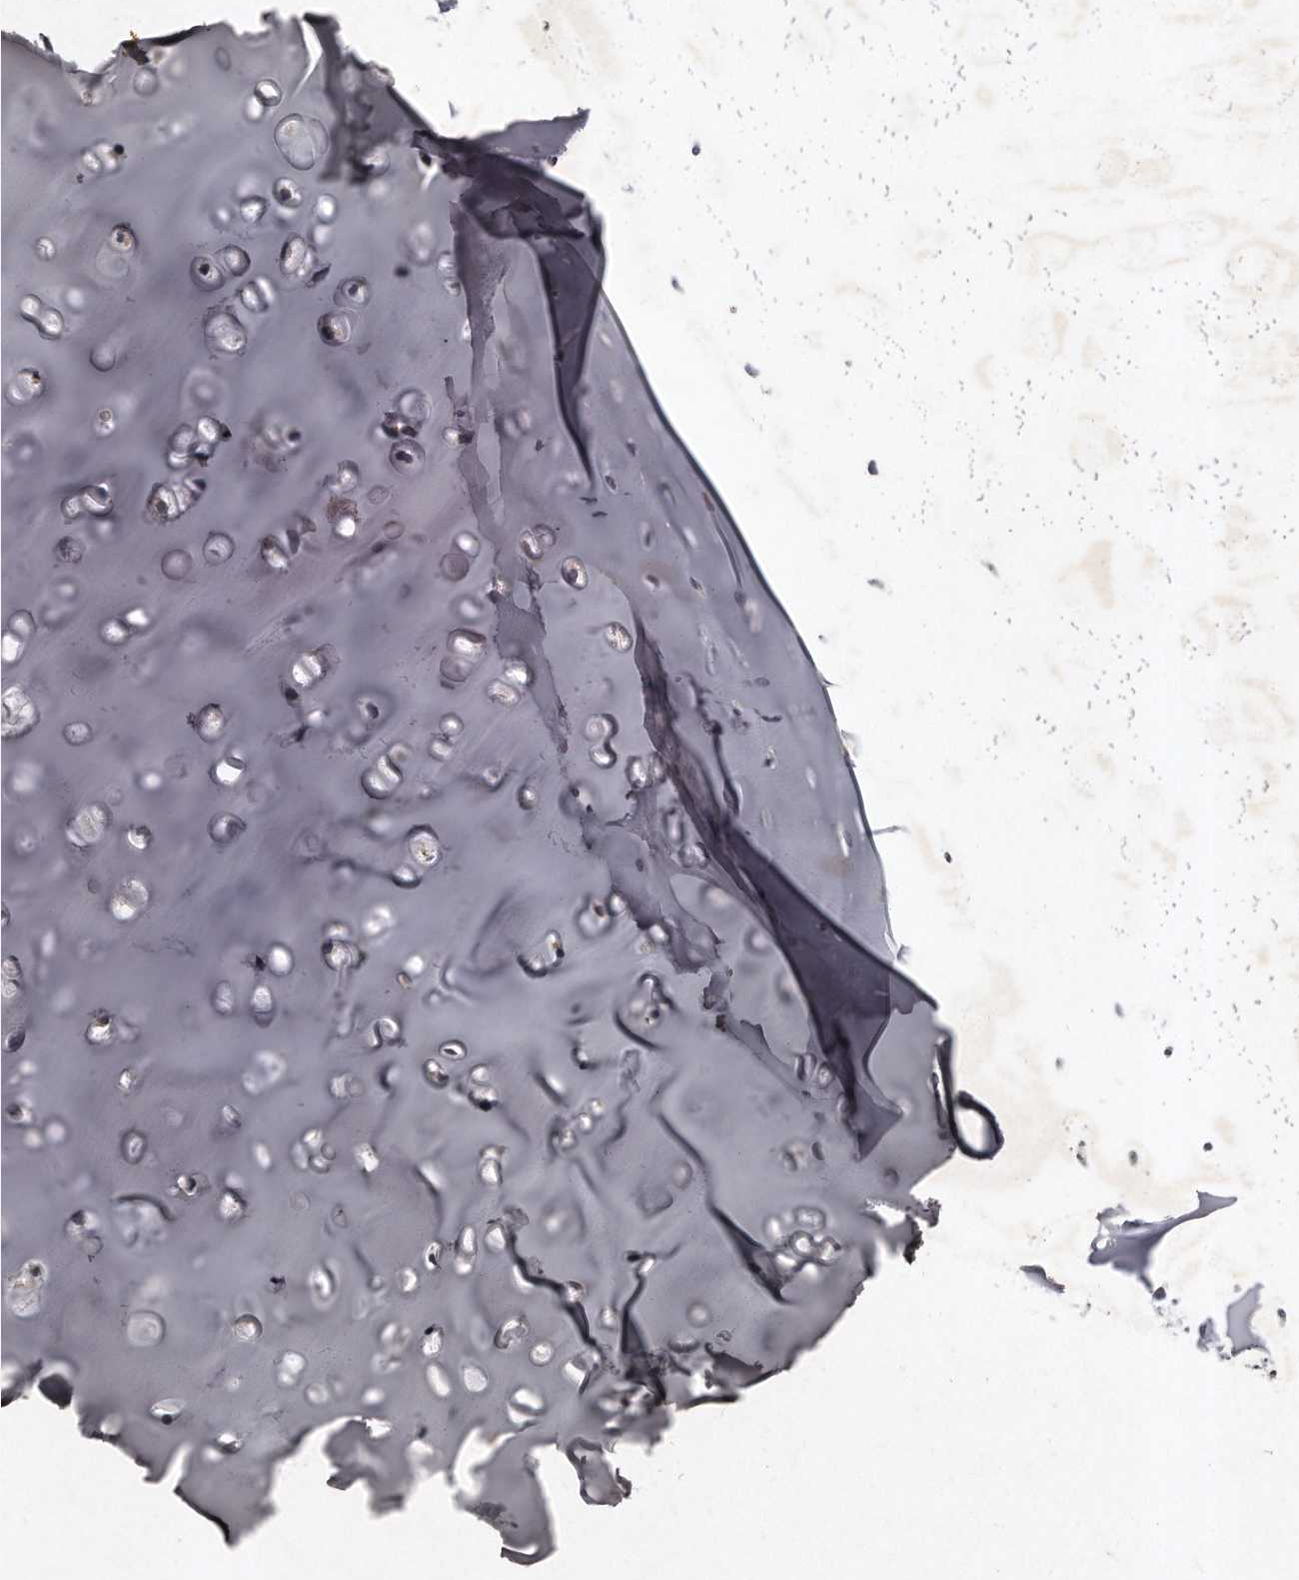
{"staining": {"intensity": "weak", "quantity": ">75%", "location": "cytoplasmic/membranous"}, "tissue": "adipose tissue", "cell_type": "Adipocytes", "image_type": "normal", "snomed": [{"axis": "morphology", "description": "Normal tissue, NOS"}, {"axis": "morphology", "description": "Basal cell carcinoma"}, {"axis": "topography", "description": "Cartilage tissue"}, {"axis": "topography", "description": "Nasopharynx"}, {"axis": "topography", "description": "Oral tissue"}], "caption": "Immunohistochemical staining of benign human adipose tissue exhibits weak cytoplasmic/membranous protein positivity in approximately >75% of adipocytes. (DAB (3,3'-diaminobenzidine) IHC, brown staining for protein, blue staining for nuclei).", "gene": "TECR", "patient": {"sex": "female", "age": 77}}